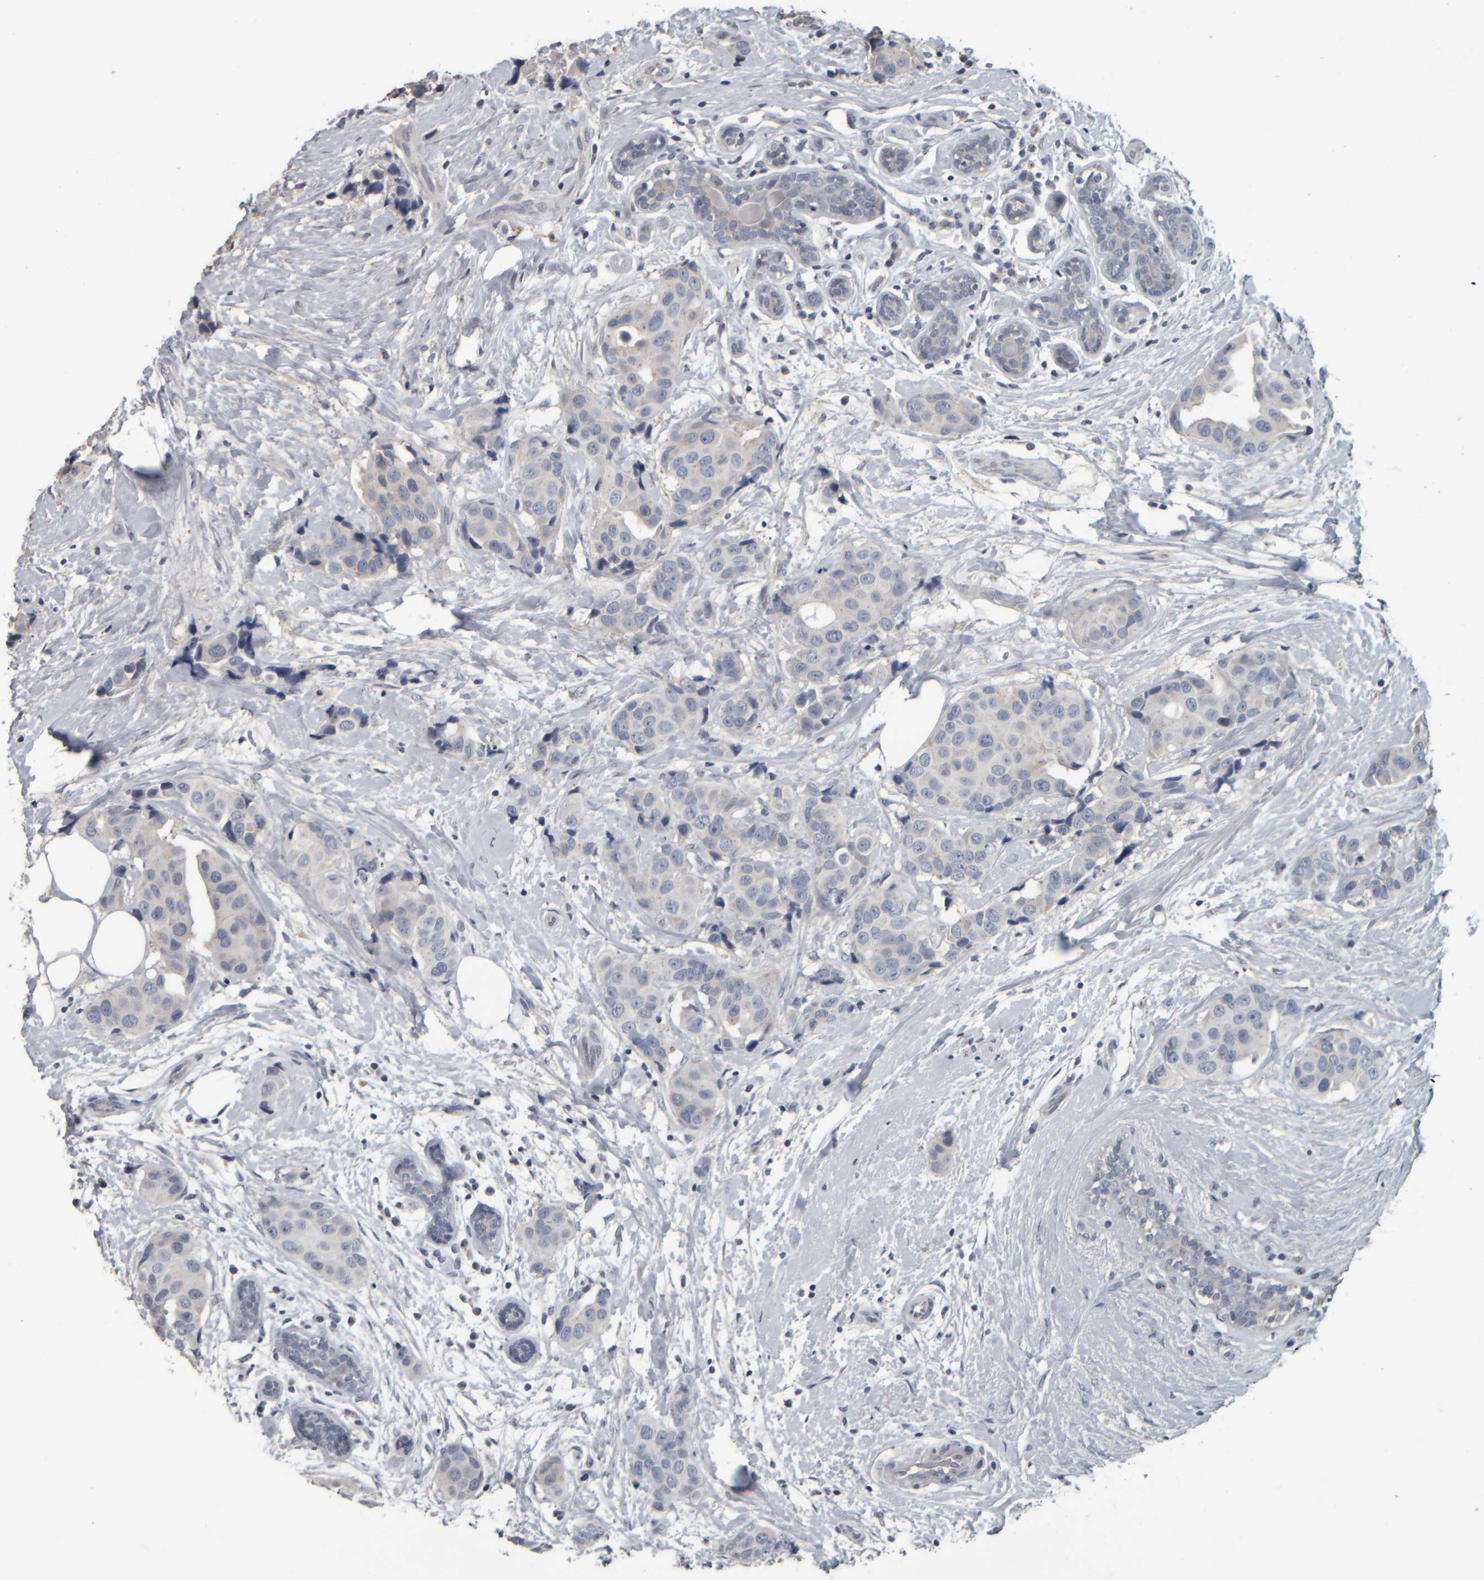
{"staining": {"intensity": "negative", "quantity": "none", "location": "none"}, "tissue": "breast cancer", "cell_type": "Tumor cells", "image_type": "cancer", "snomed": [{"axis": "morphology", "description": "Normal tissue, NOS"}, {"axis": "morphology", "description": "Duct carcinoma"}, {"axis": "topography", "description": "Breast"}], "caption": "Immunohistochemistry (IHC) of human breast cancer (invasive ductal carcinoma) exhibits no staining in tumor cells.", "gene": "CAVIN4", "patient": {"sex": "female", "age": 39}}